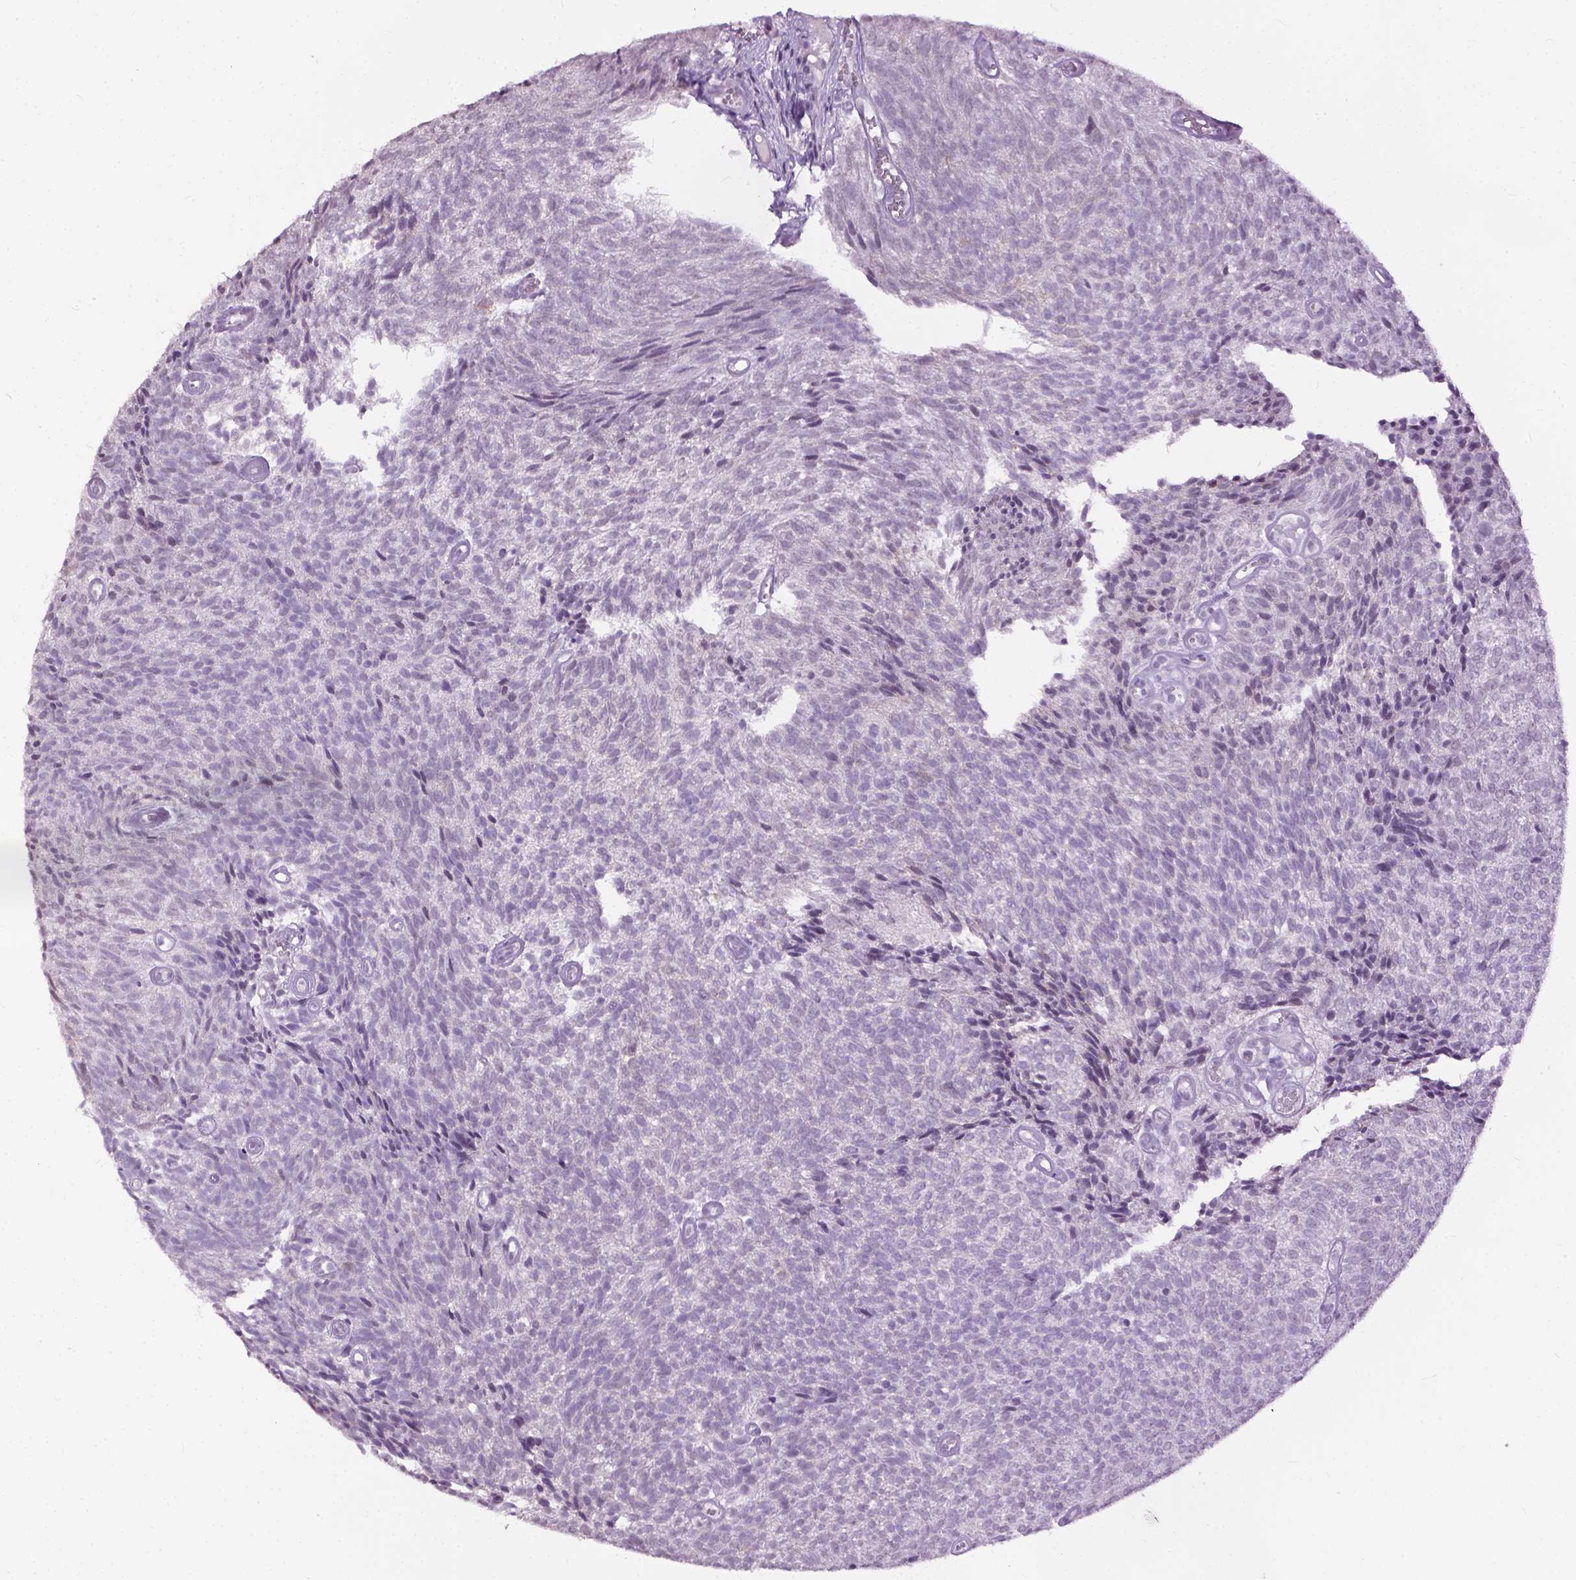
{"staining": {"intensity": "negative", "quantity": "none", "location": "none"}, "tissue": "urothelial cancer", "cell_type": "Tumor cells", "image_type": "cancer", "snomed": [{"axis": "morphology", "description": "Urothelial carcinoma, Low grade"}, {"axis": "topography", "description": "Urinary bladder"}], "caption": "A histopathology image of low-grade urothelial carcinoma stained for a protein shows no brown staining in tumor cells.", "gene": "GPR37L1", "patient": {"sex": "male", "age": 77}}